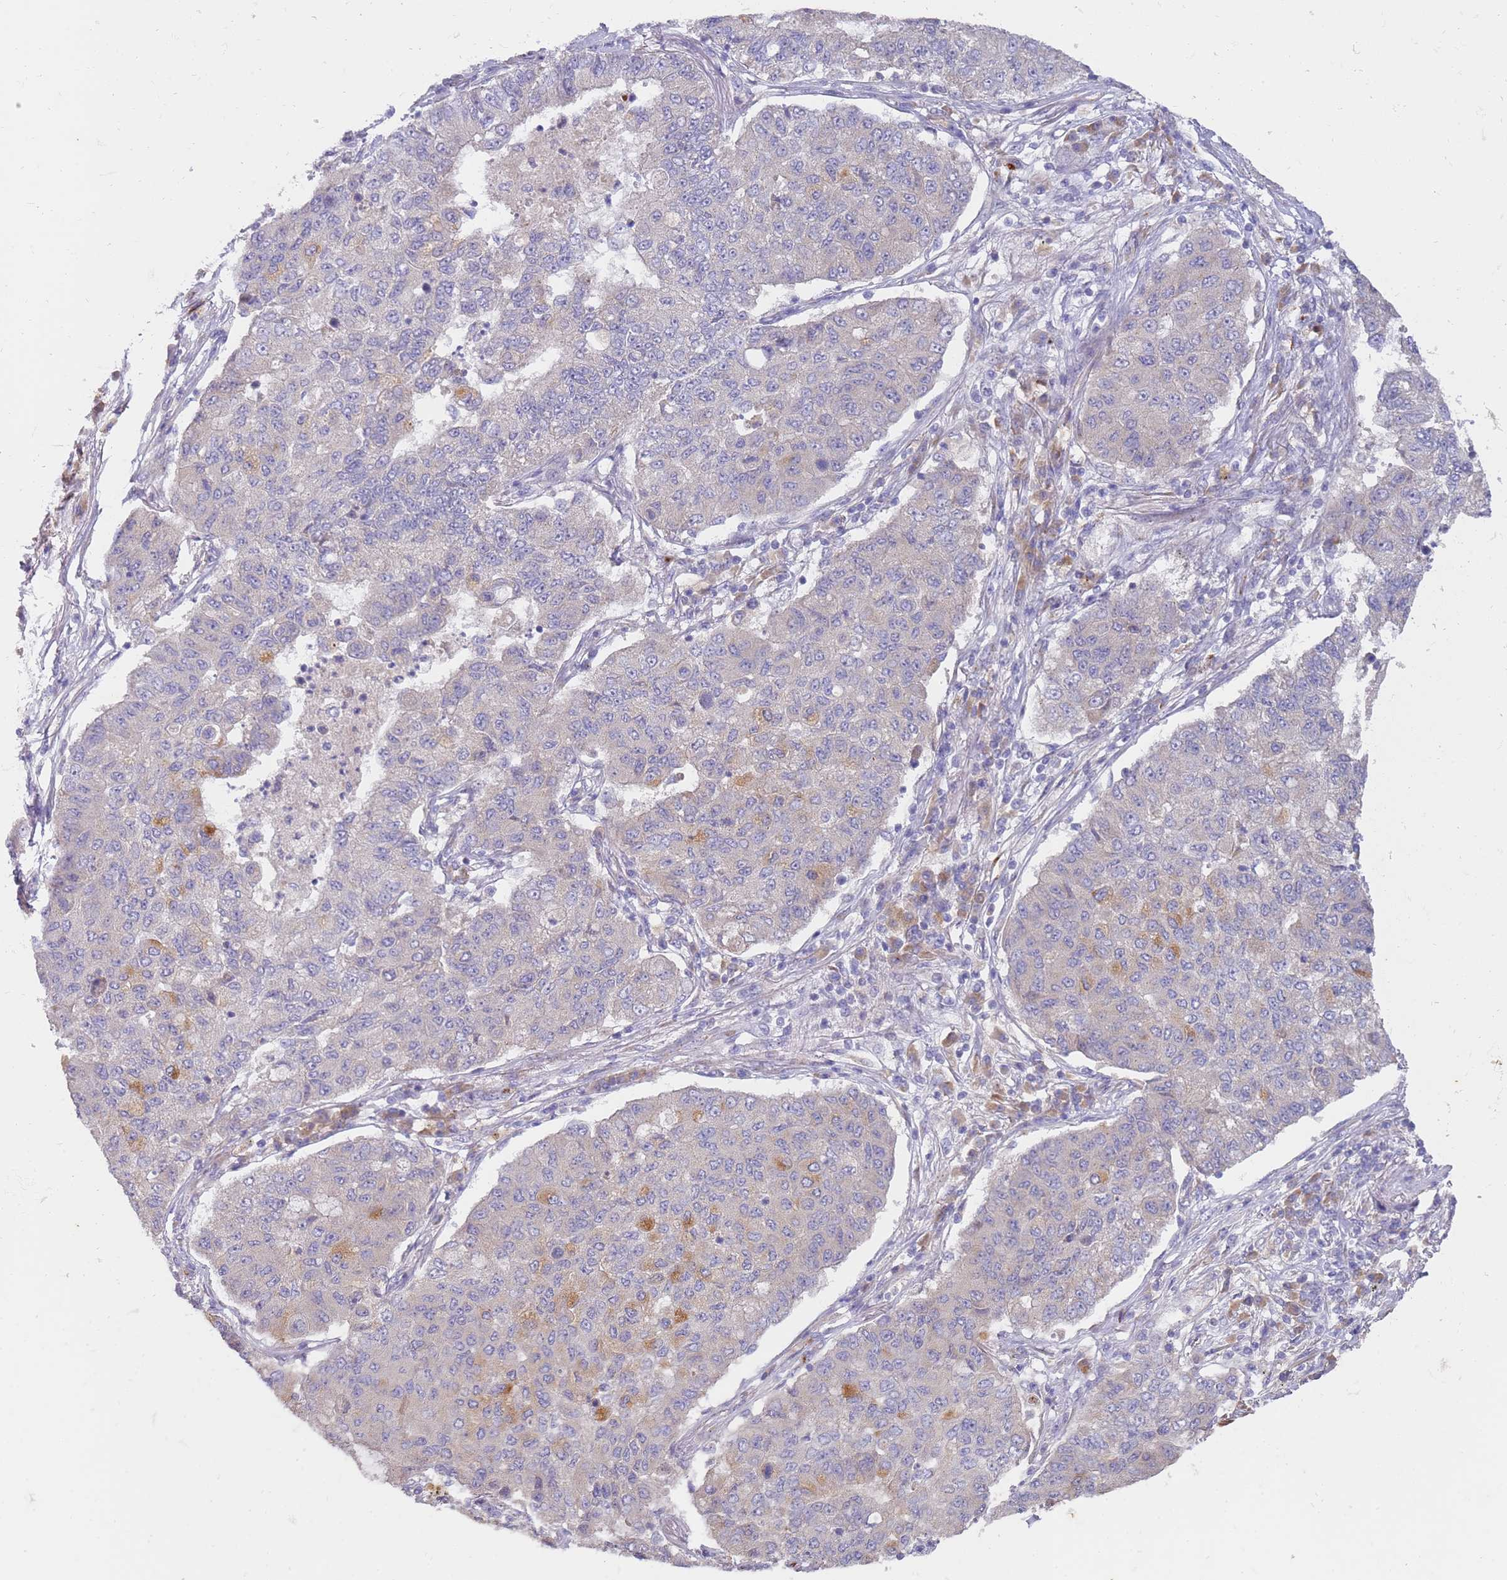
{"staining": {"intensity": "negative", "quantity": "none", "location": "none"}, "tissue": "lung cancer", "cell_type": "Tumor cells", "image_type": "cancer", "snomed": [{"axis": "morphology", "description": "Squamous cell carcinoma, NOS"}, {"axis": "topography", "description": "Lung"}], "caption": "Immunohistochemistry (IHC) photomicrograph of neoplastic tissue: human lung cancer stained with DAB reveals no significant protein staining in tumor cells.", "gene": "NMUR2", "patient": {"sex": "male", "age": 74}}